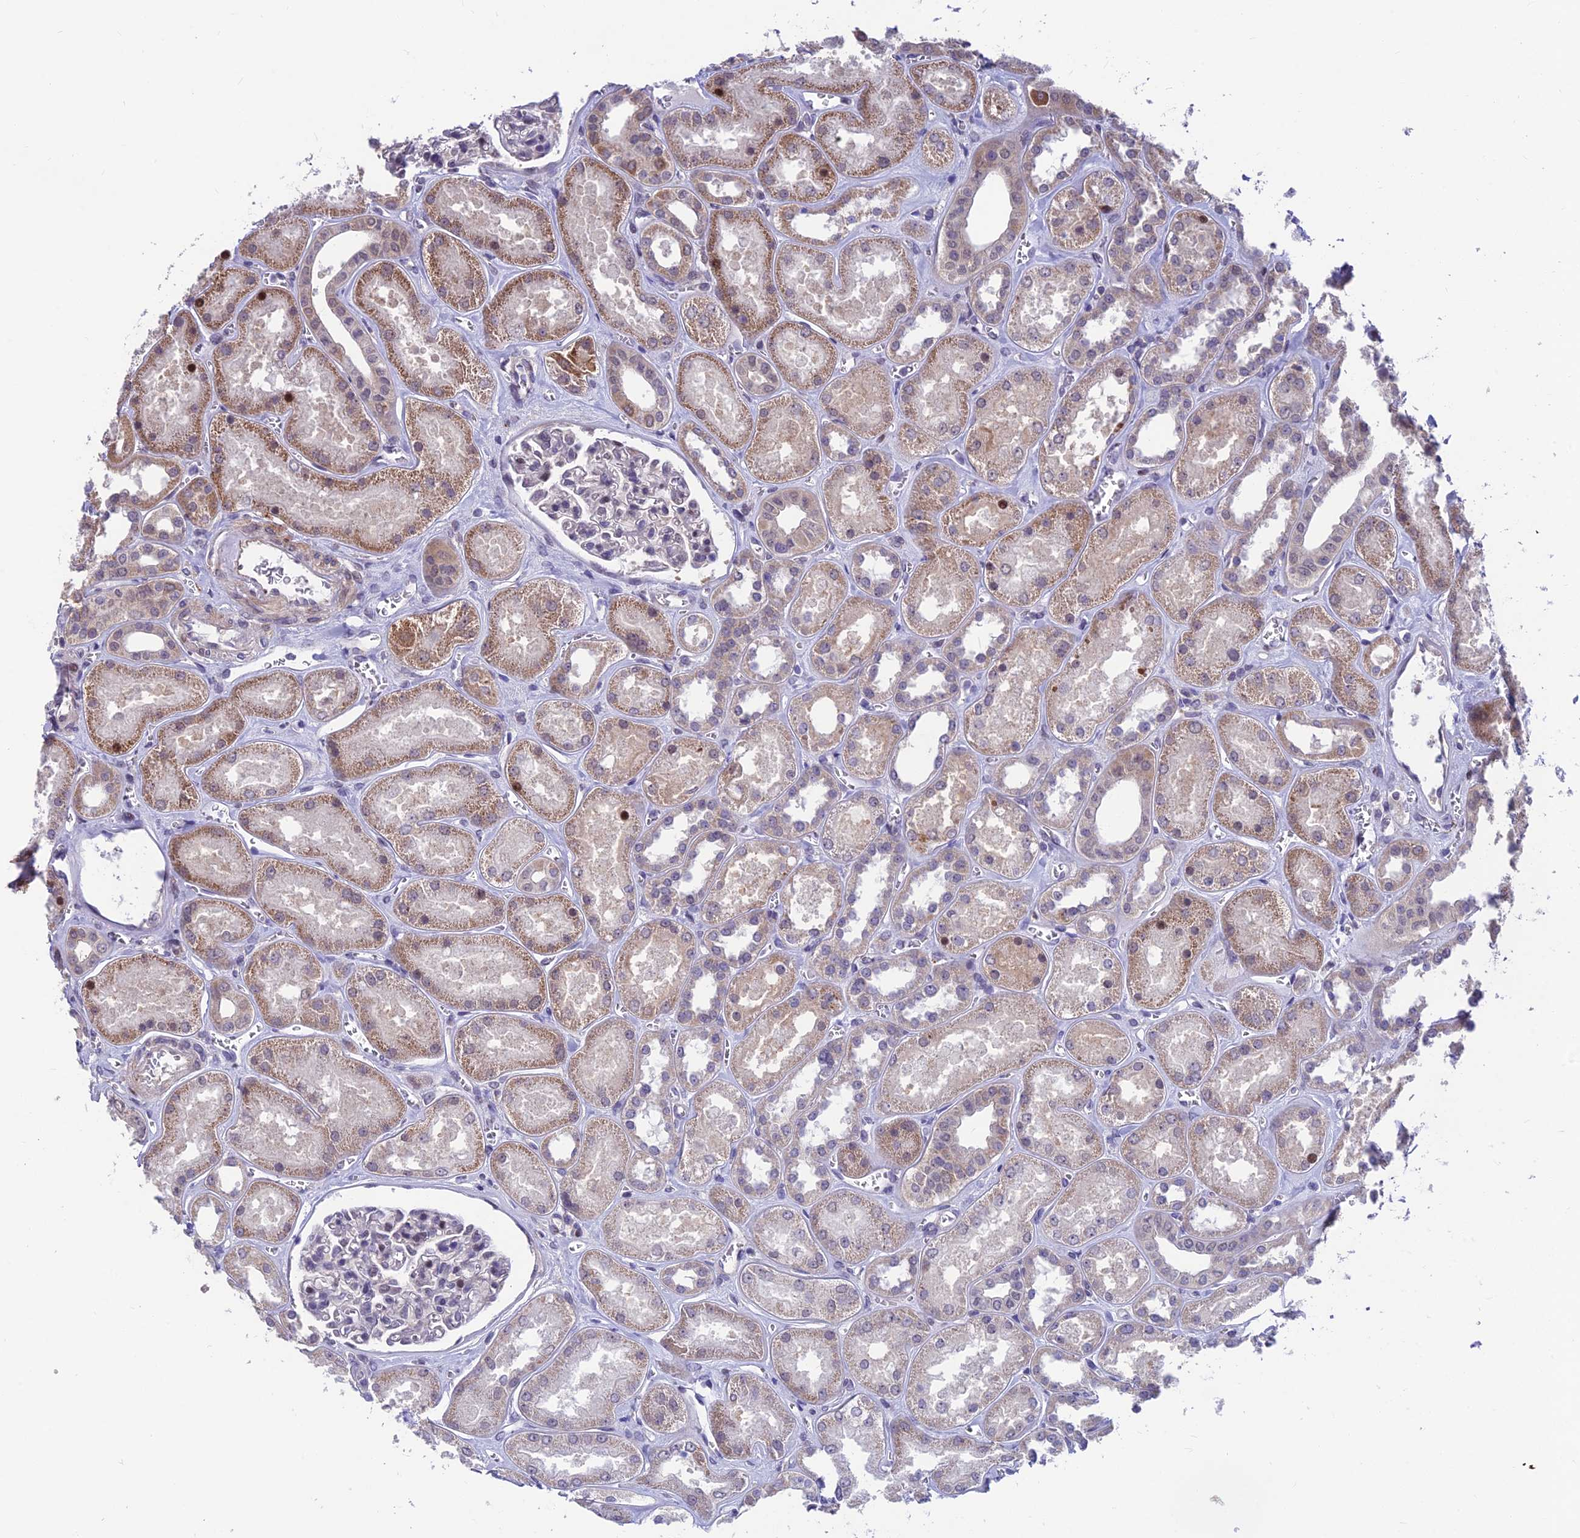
{"staining": {"intensity": "moderate", "quantity": "<25%", "location": "nuclear"}, "tissue": "kidney", "cell_type": "Cells in glomeruli", "image_type": "normal", "snomed": [{"axis": "morphology", "description": "Normal tissue, NOS"}, {"axis": "morphology", "description": "Adenocarcinoma, NOS"}, {"axis": "topography", "description": "Kidney"}], "caption": "This micrograph demonstrates immunohistochemistry staining of unremarkable human kidney, with low moderate nuclear staining in approximately <25% of cells in glomeruli.", "gene": "KIAA1191", "patient": {"sex": "female", "age": 68}}